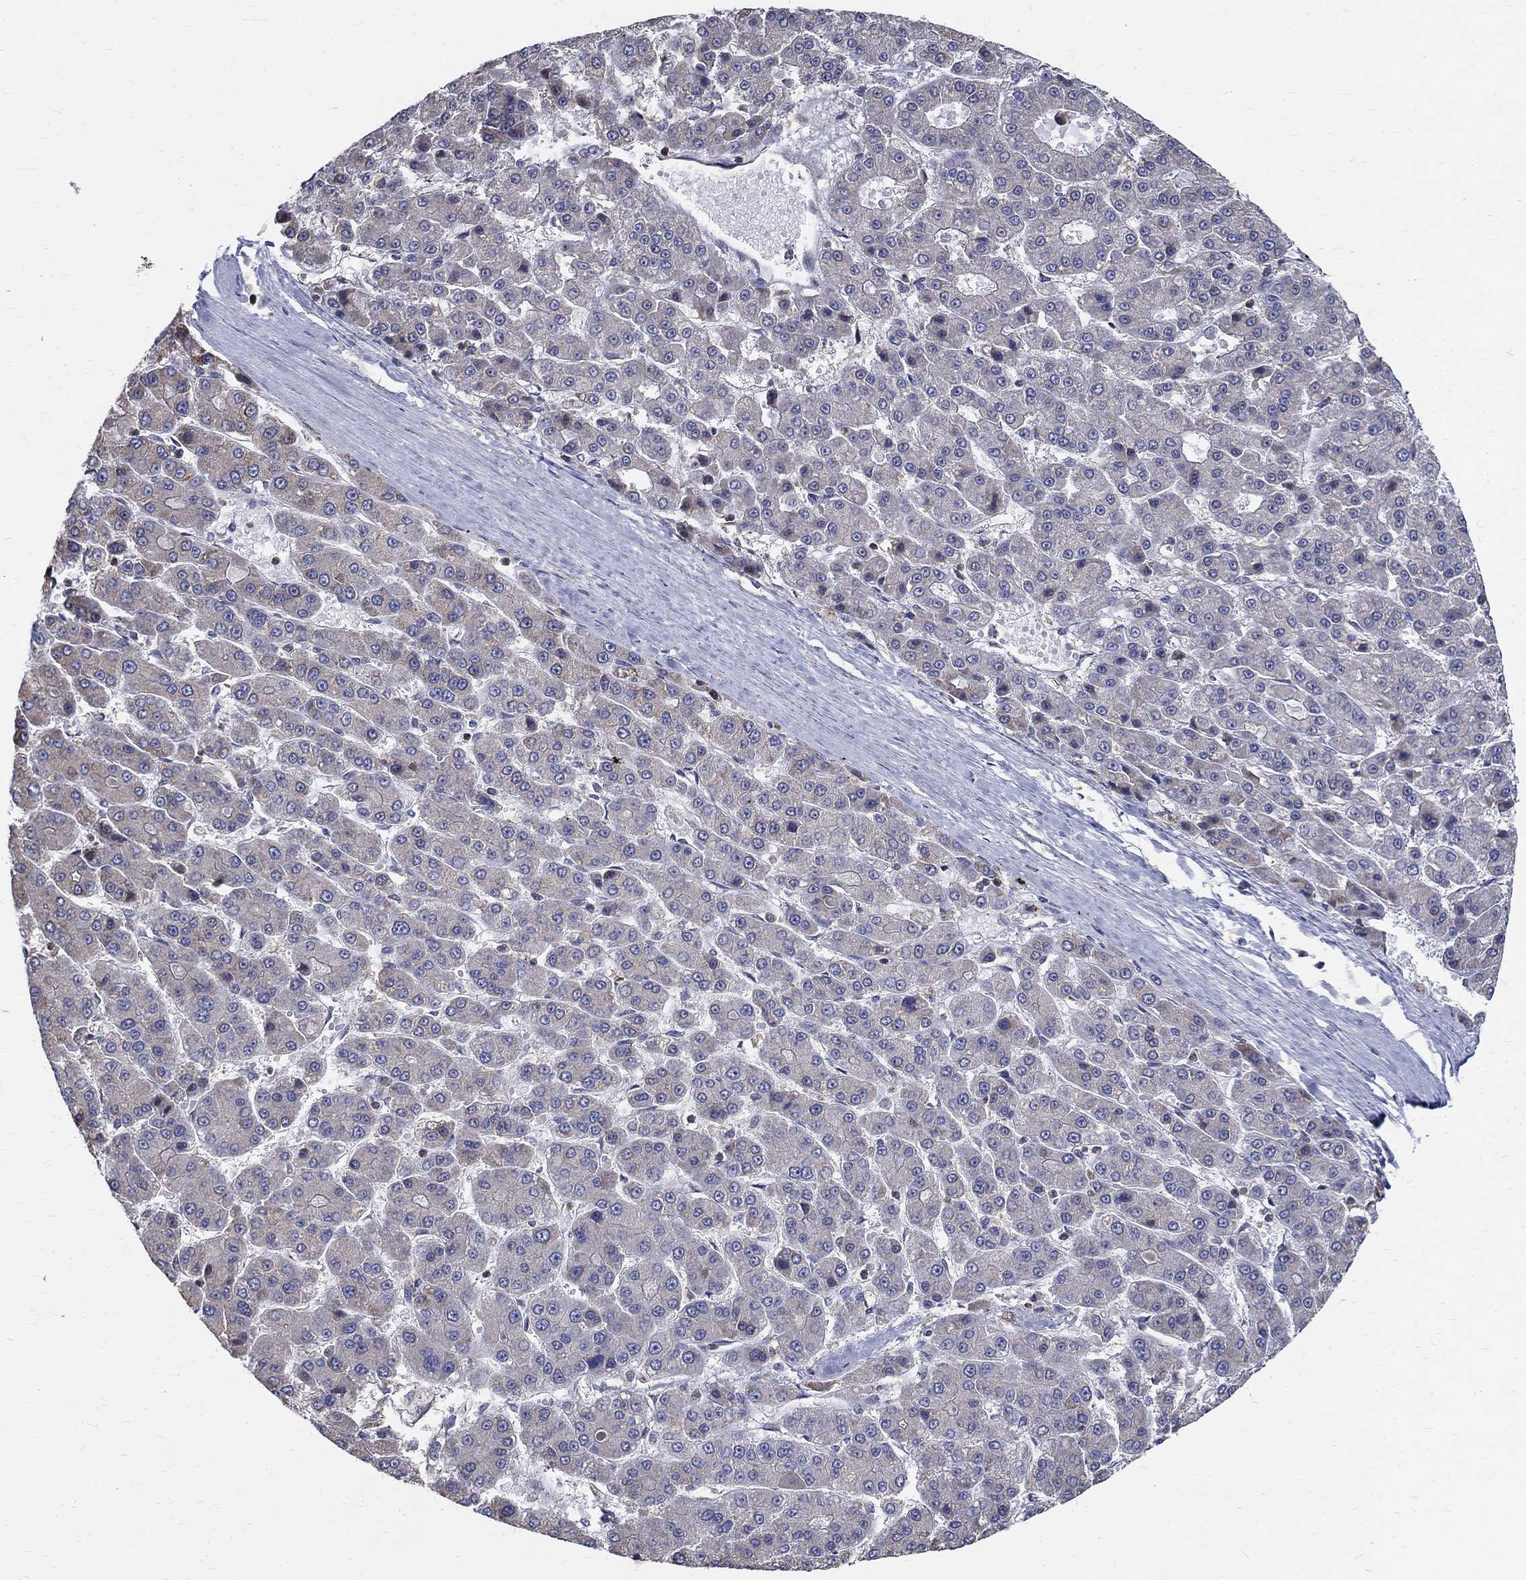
{"staining": {"intensity": "negative", "quantity": "none", "location": "none"}, "tissue": "liver cancer", "cell_type": "Tumor cells", "image_type": "cancer", "snomed": [{"axis": "morphology", "description": "Carcinoma, Hepatocellular, NOS"}, {"axis": "topography", "description": "Liver"}], "caption": "Immunohistochemistry histopathology image of neoplastic tissue: human hepatocellular carcinoma (liver) stained with DAB reveals no significant protein expression in tumor cells. (Immunohistochemistry (ihc), brightfield microscopy, high magnification).", "gene": "AGAP2", "patient": {"sex": "male", "age": 70}}